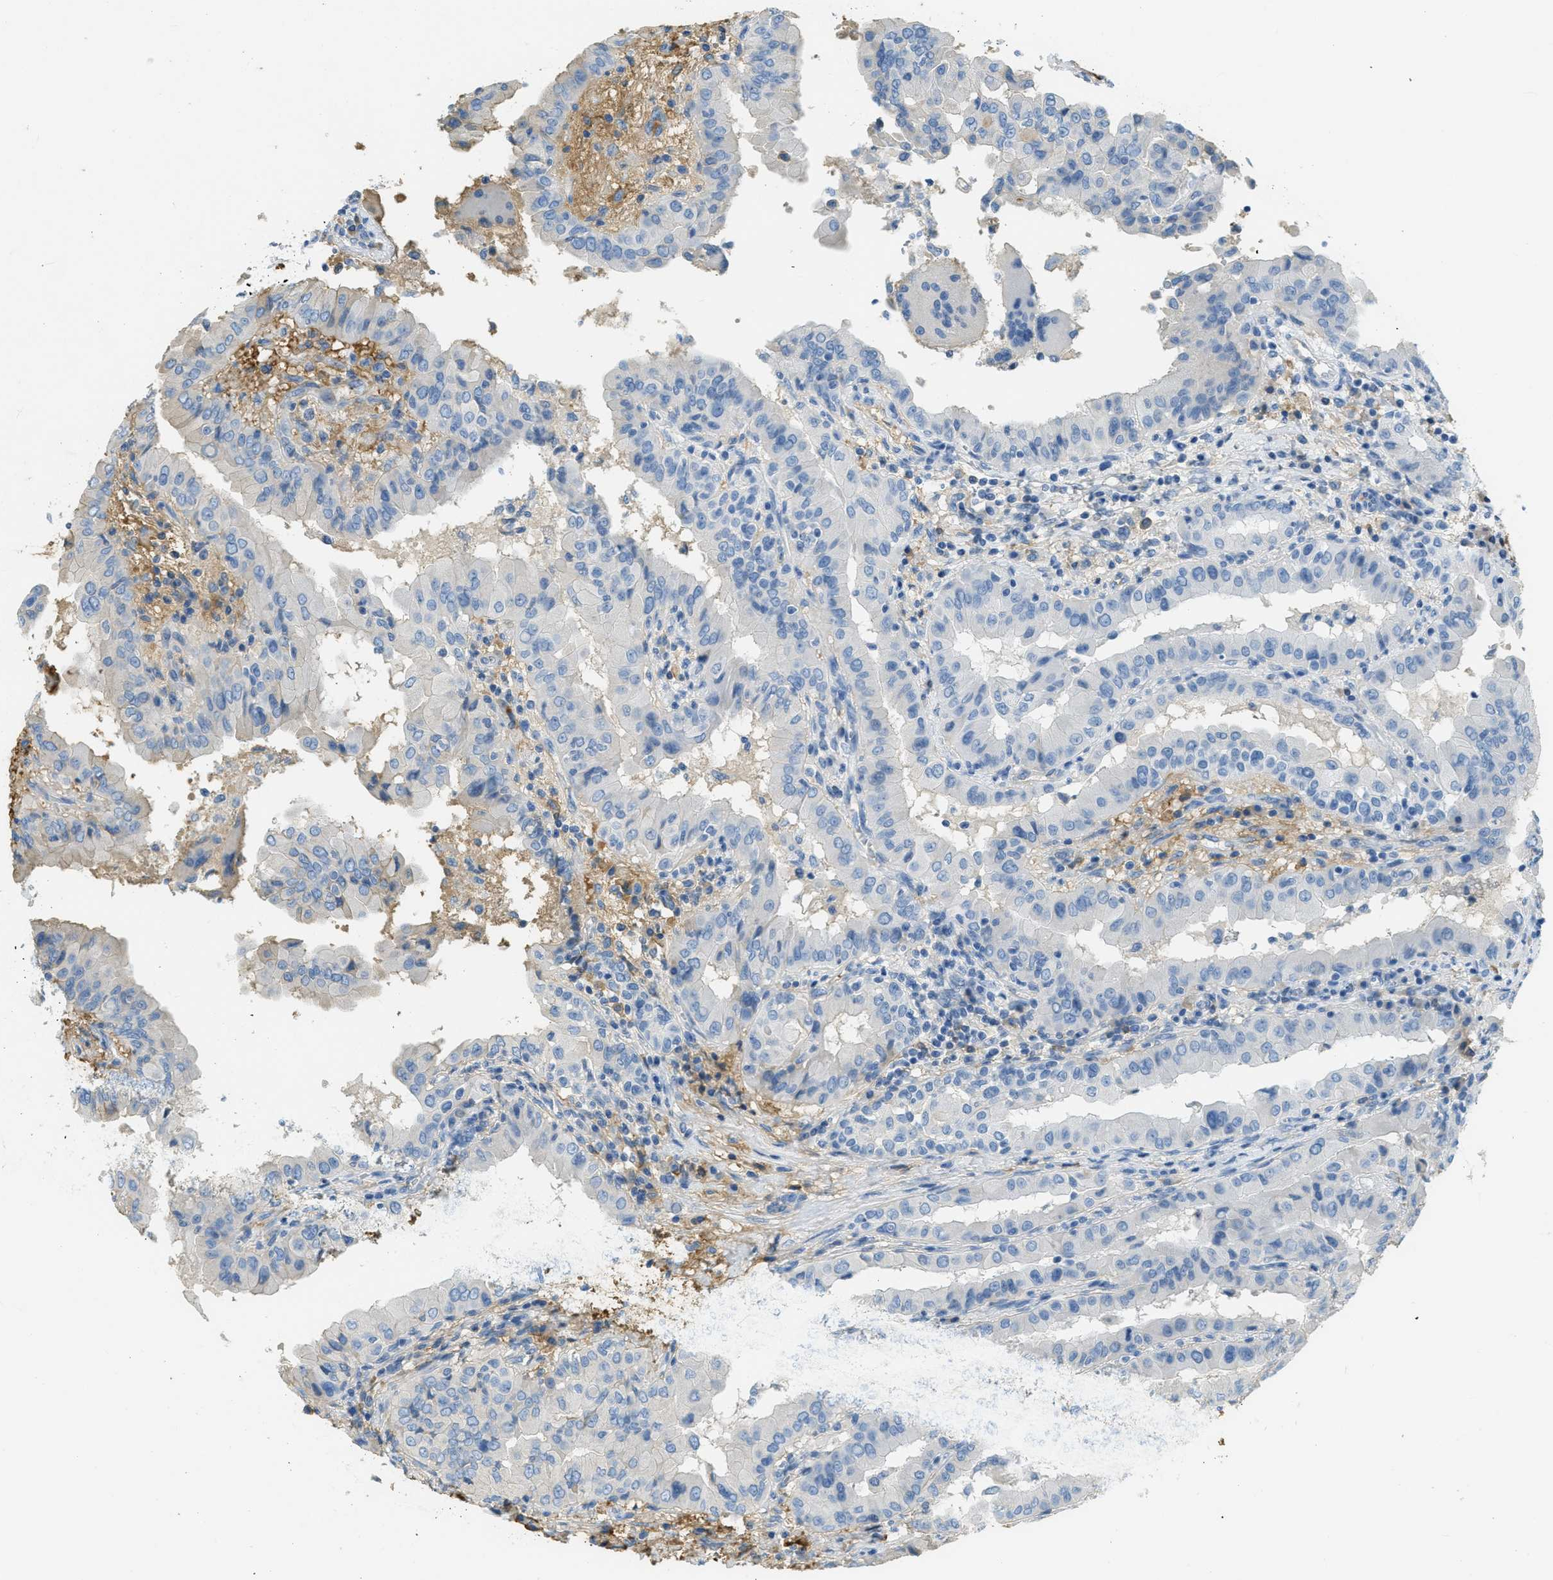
{"staining": {"intensity": "weak", "quantity": "<25%", "location": "cytoplasmic/membranous"}, "tissue": "thyroid cancer", "cell_type": "Tumor cells", "image_type": "cancer", "snomed": [{"axis": "morphology", "description": "Papillary adenocarcinoma, NOS"}, {"axis": "topography", "description": "Thyroid gland"}], "caption": "Immunohistochemistry histopathology image of human thyroid cancer (papillary adenocarcinoma) stained for a protein (brown), which displays no expression in tumor cells.", "gene": "PRTN3", "patient": {"sex": "male", "age": 33}}